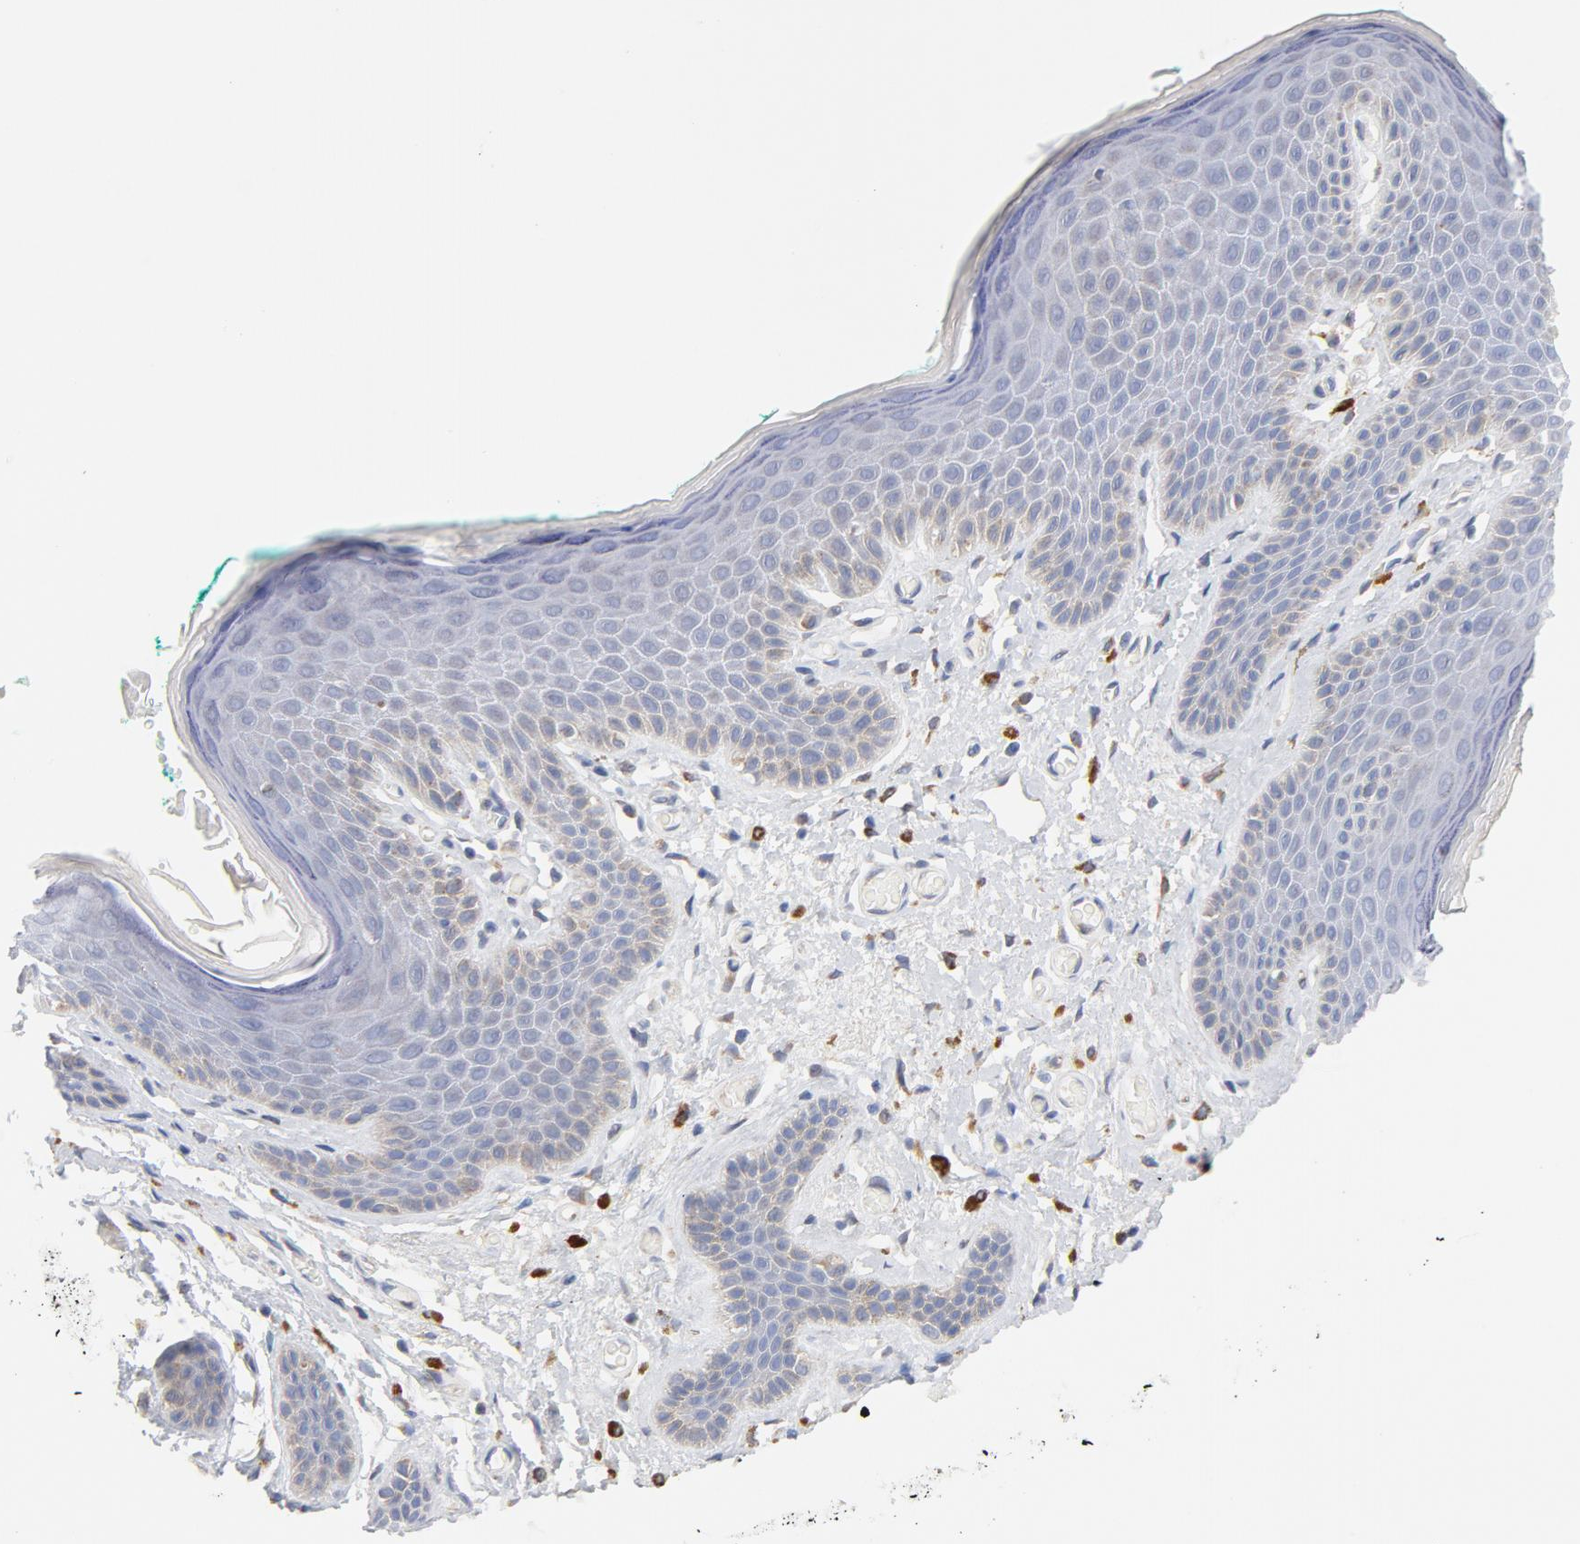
{"staining": {"intensity": "negative", "quantity": "none", "location": "none"}, "tissue": "skin", "cell_type": "Epidermal cells", "image_type": "normal", "snomed": [{"axis": "morphology", "description": "Normal tissue, NOS"}, {"axis": "topography", "description": "Anal"}], "caption": "Immunohistochemistry image of benign skin stained for a protein (brown), which shows no staining in epidermal cells. (Immunohistochemistry, brightfield microscopy, high magnification).", "gene": "RAPGEF3", "patient": {"sex": "male", "age": 74}}